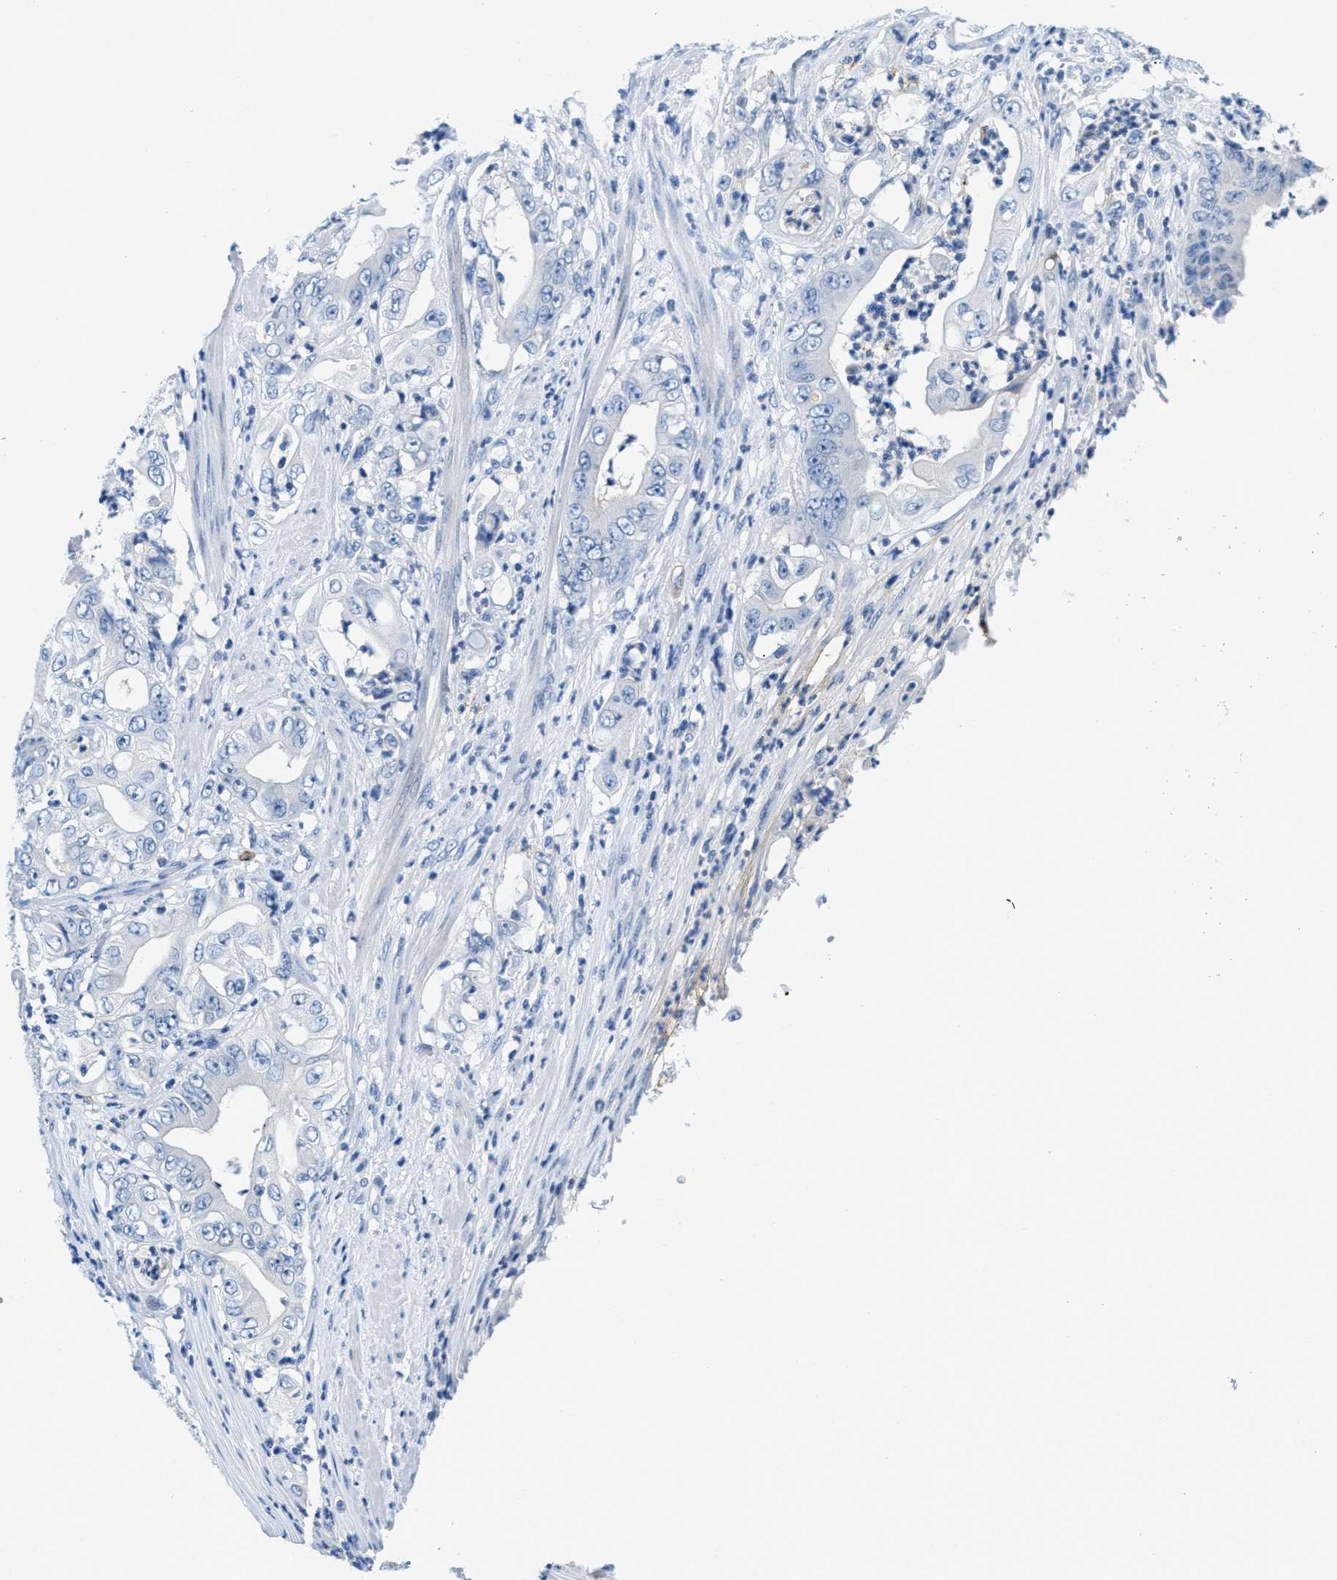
{"staining": {"intensity": "negative", "quantity": "none", "location": "none"}, "tissue": "stomach cancer", "cell_type": "Tumor cells", "image_type": "cancer", "snomed": [{"axis": "morphology", "description": "Adenocarcinoma, NOS"}, {"axis": "topography", "description": "Stomach"}], "caption": "Adenocarcinoma (stomach) was stained to show a protein in brown. There is no significant positivity in tumor cells.", "gene": "MBL2", "patient": {"sex": "female", "age": 73}}